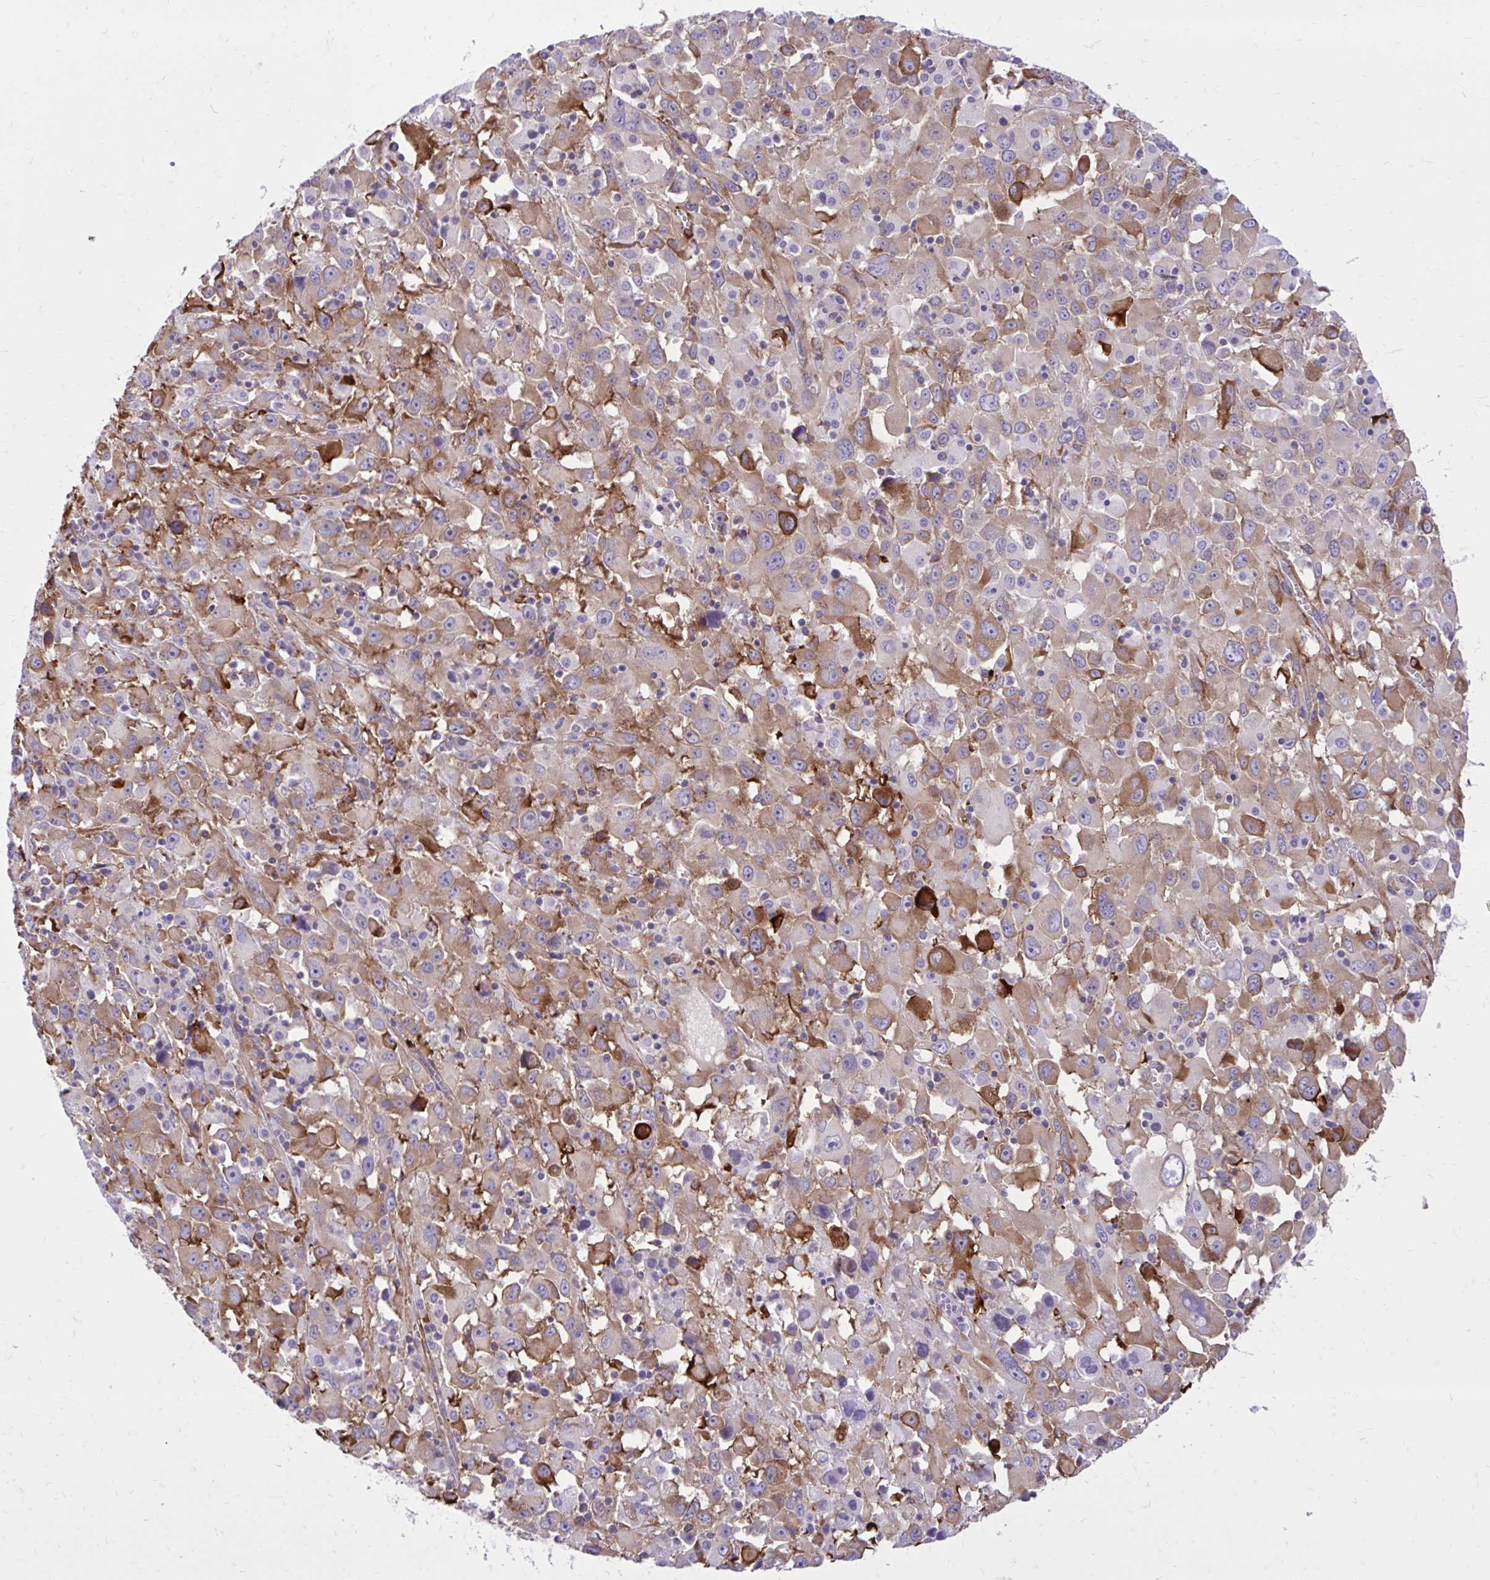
{"staining": {"intensity": "moderate", "quantity": "25%-75%", "location": "cytoplasmic/membranous"}, "tissue": "melanoma", "cell_type": "Tumor cells", "image_type": "cancer", "snomed": [{"axis": "morphology", "description": "Malignant melanoma, Metastatic site"}, {"axis": "topography", "description": "Soft tissue"}], "caption": "Immunohistochemical staining of human malignant melanoma (metastatic site) shows medium levels of moderate cytoplasmic/membranous protein staining in about 25%-75% of tumor cells.", "gene": "BEND5", "patient": {"sex": "male", "age": 50}}